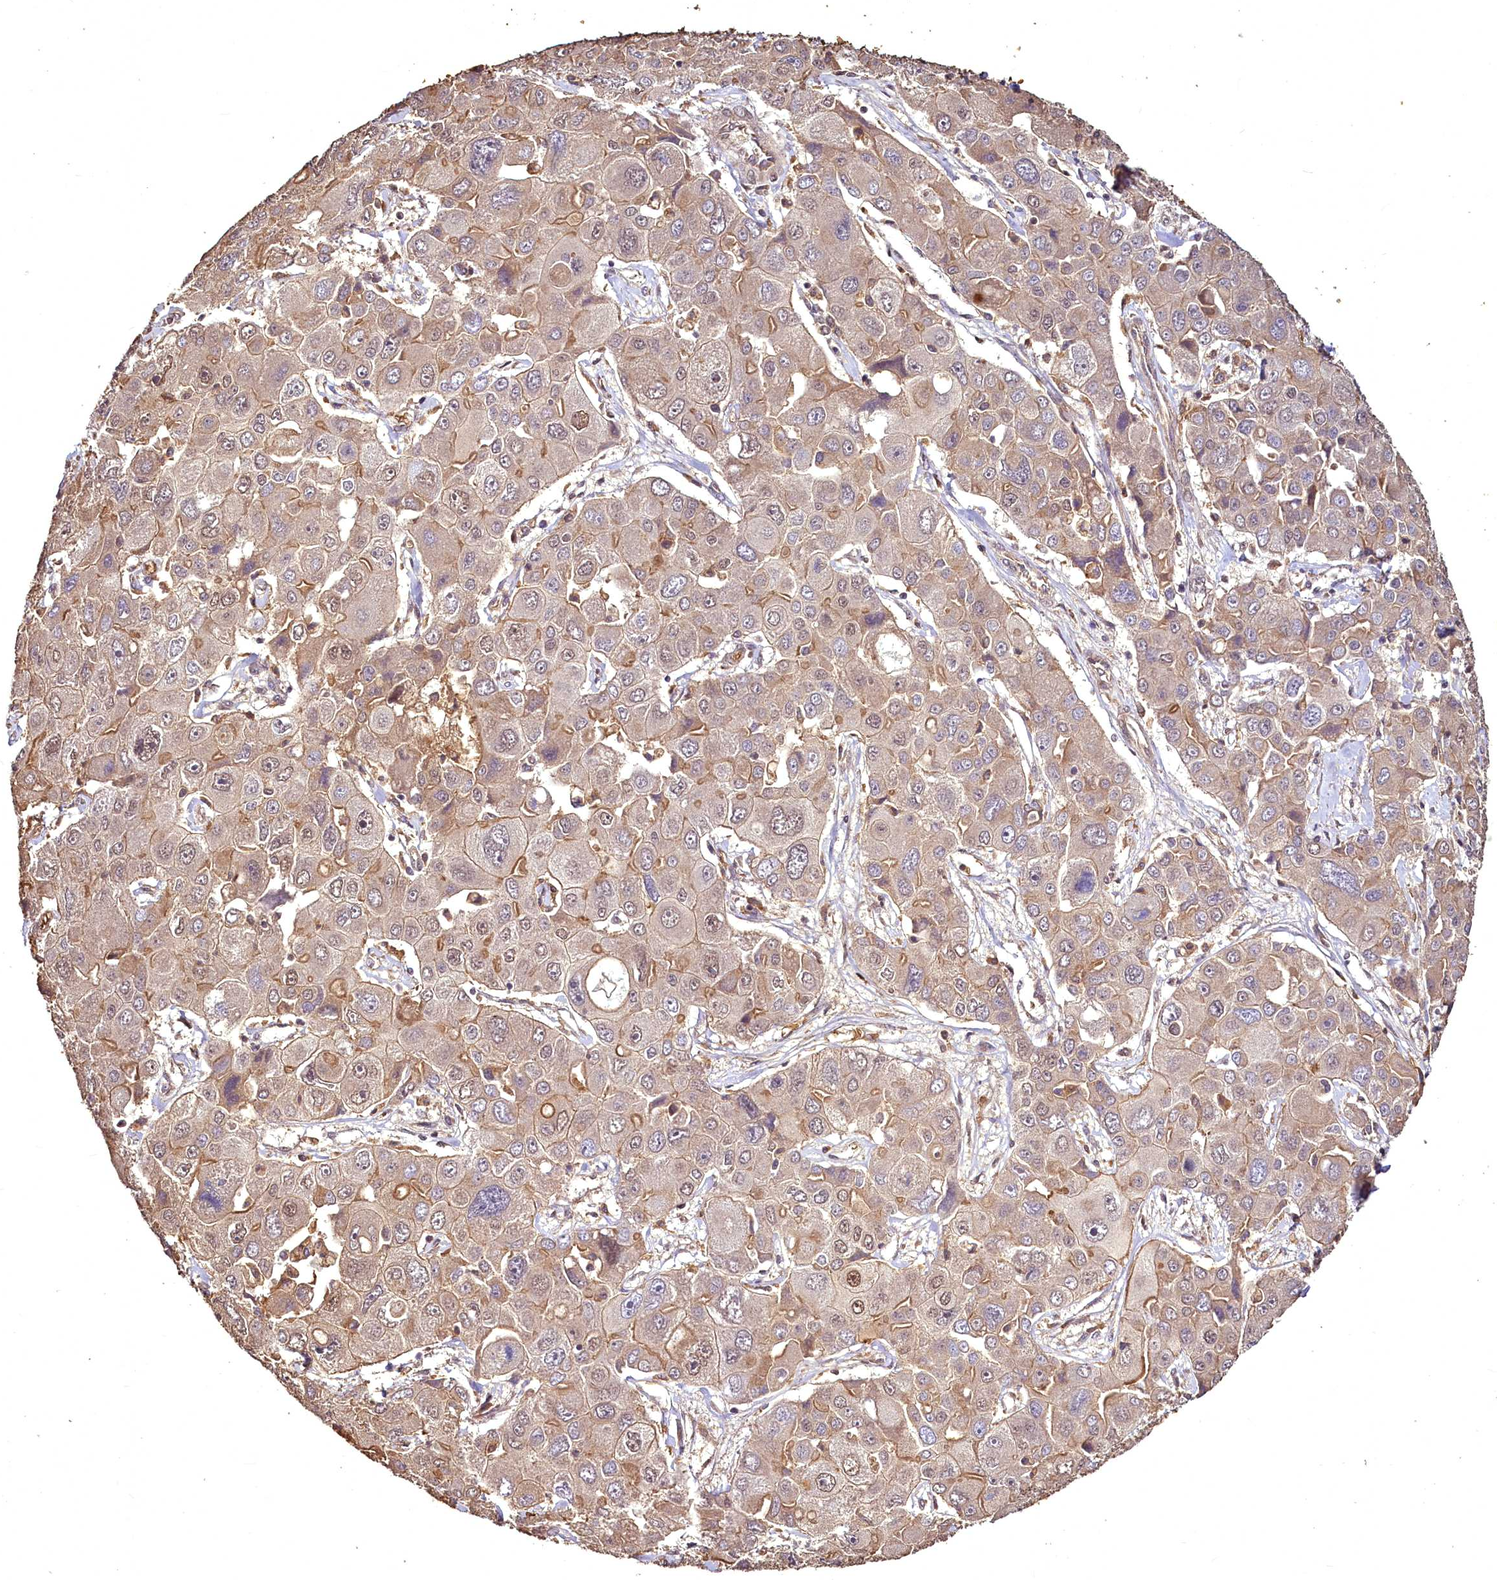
{"staining": {"intensity": "weak", "quantity": "25%-75%", "location": "cytoplasmic/membranous,nuclear"}, "tissue": "liver cancer", "cell_type": "Tumor cells", "image_type": "cancer", "snomed": [{"axis": "morphology", "description": "Cholangiocarcinoma"}, {"axis": "topography", "description": "Liver"}], "caption": "A brown stain highlights weak cytoplasmic/membranous and nuclear expression of a protein in cholangiocarcinoma (liver) tumor cells. The staining was performed using DAB, with brown indicating positive protein expression. Nuclei are stained blue with hematoxylin.", "gene": "VPS51", "patient": {"sex": "male", "age": 67}}